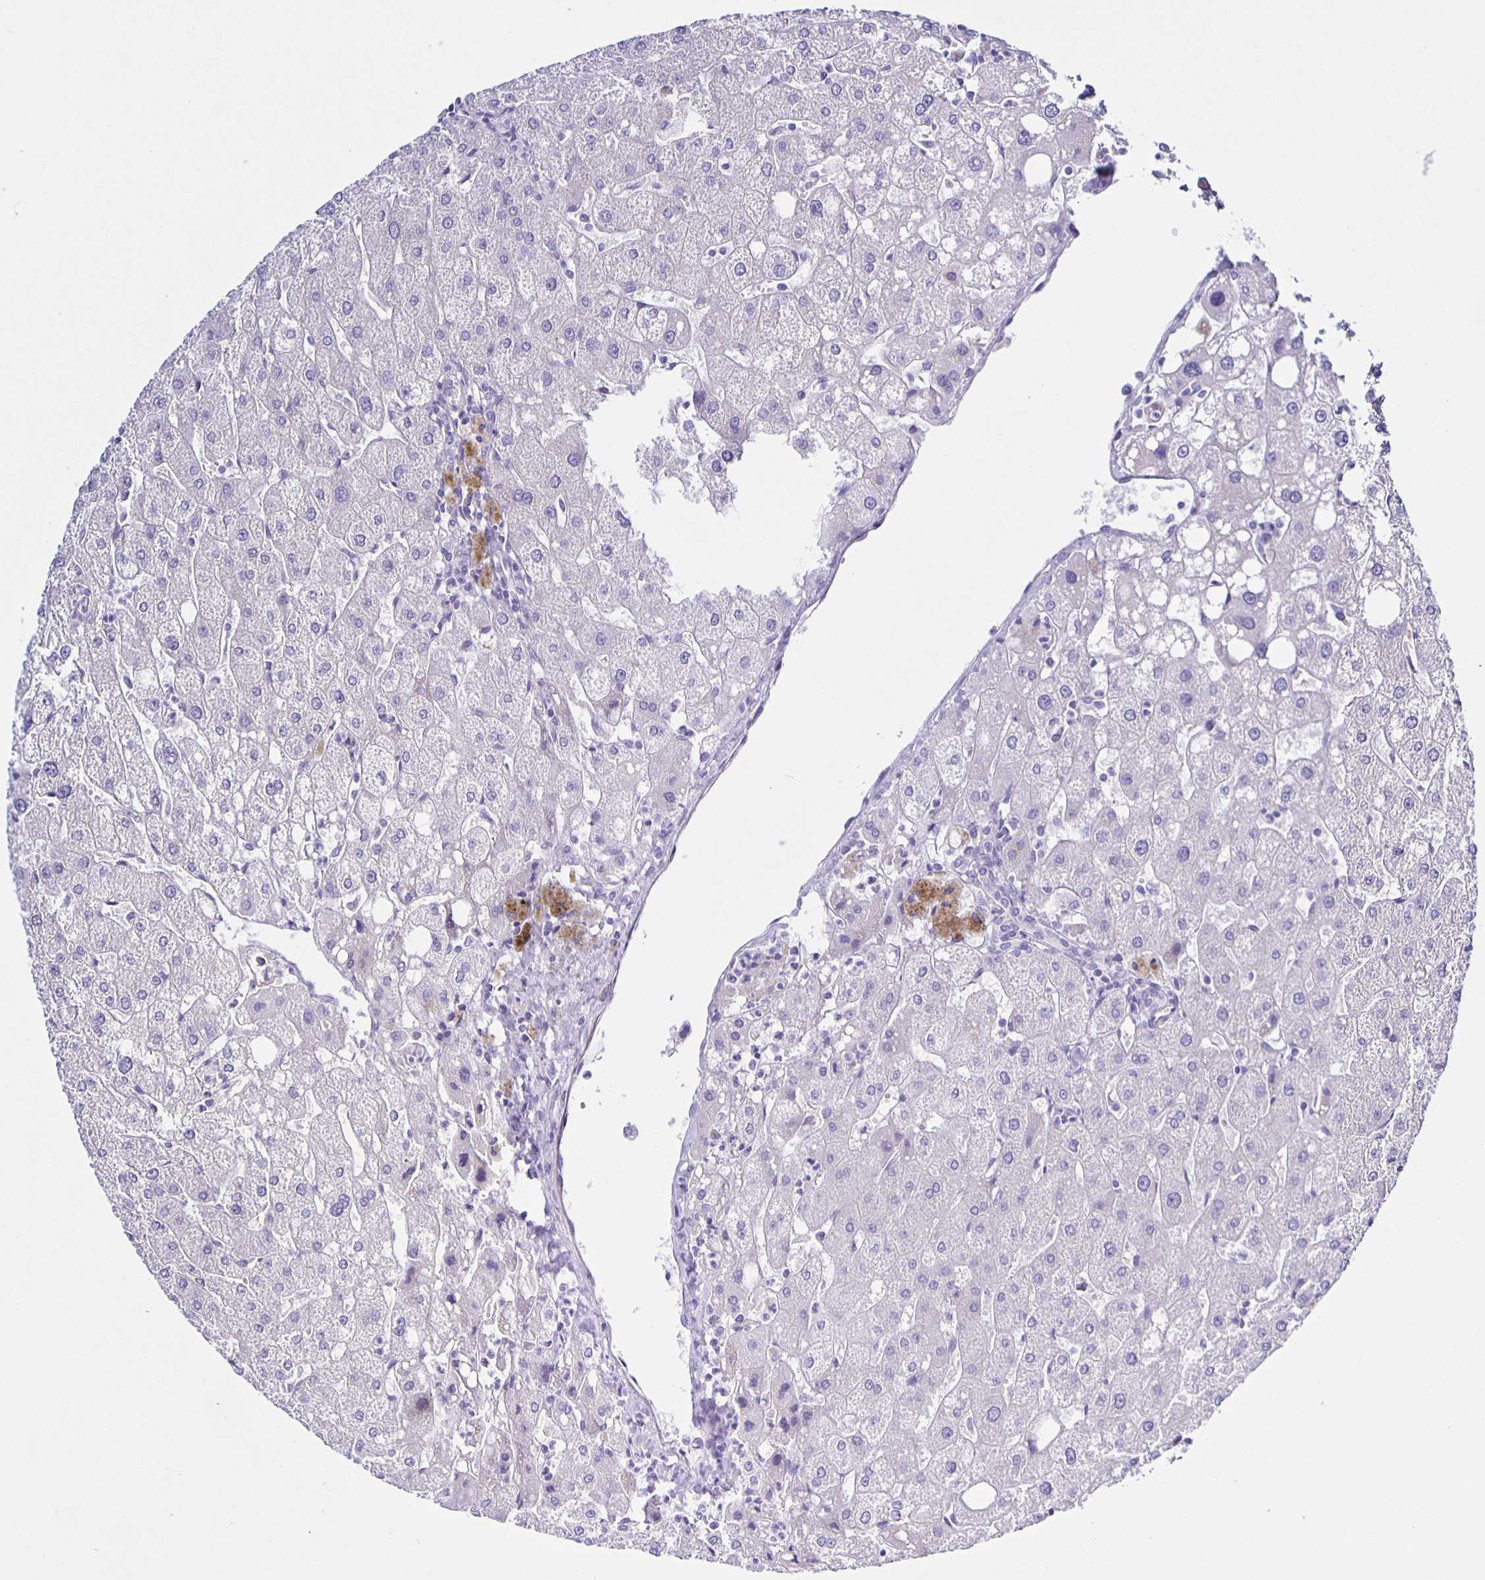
{"staining": {"intensity": "negative", "quantity": "none", "location": "none"}, "tissue": "liver", "cell_type": "Cholangiocytes", "image_type": "normal", "snomed": [{"axis": "morphology", "description": "Normal tissue, NOS"}, {"axis": "topography", "description": "Liver"}], "caption": "This is a micrograph of immunohistochemistry staining of unremarkable liver, which shows no expression in cholangiocytes.", "gene": "AQP6", "patient": {"sex": "male", "age": 67}}